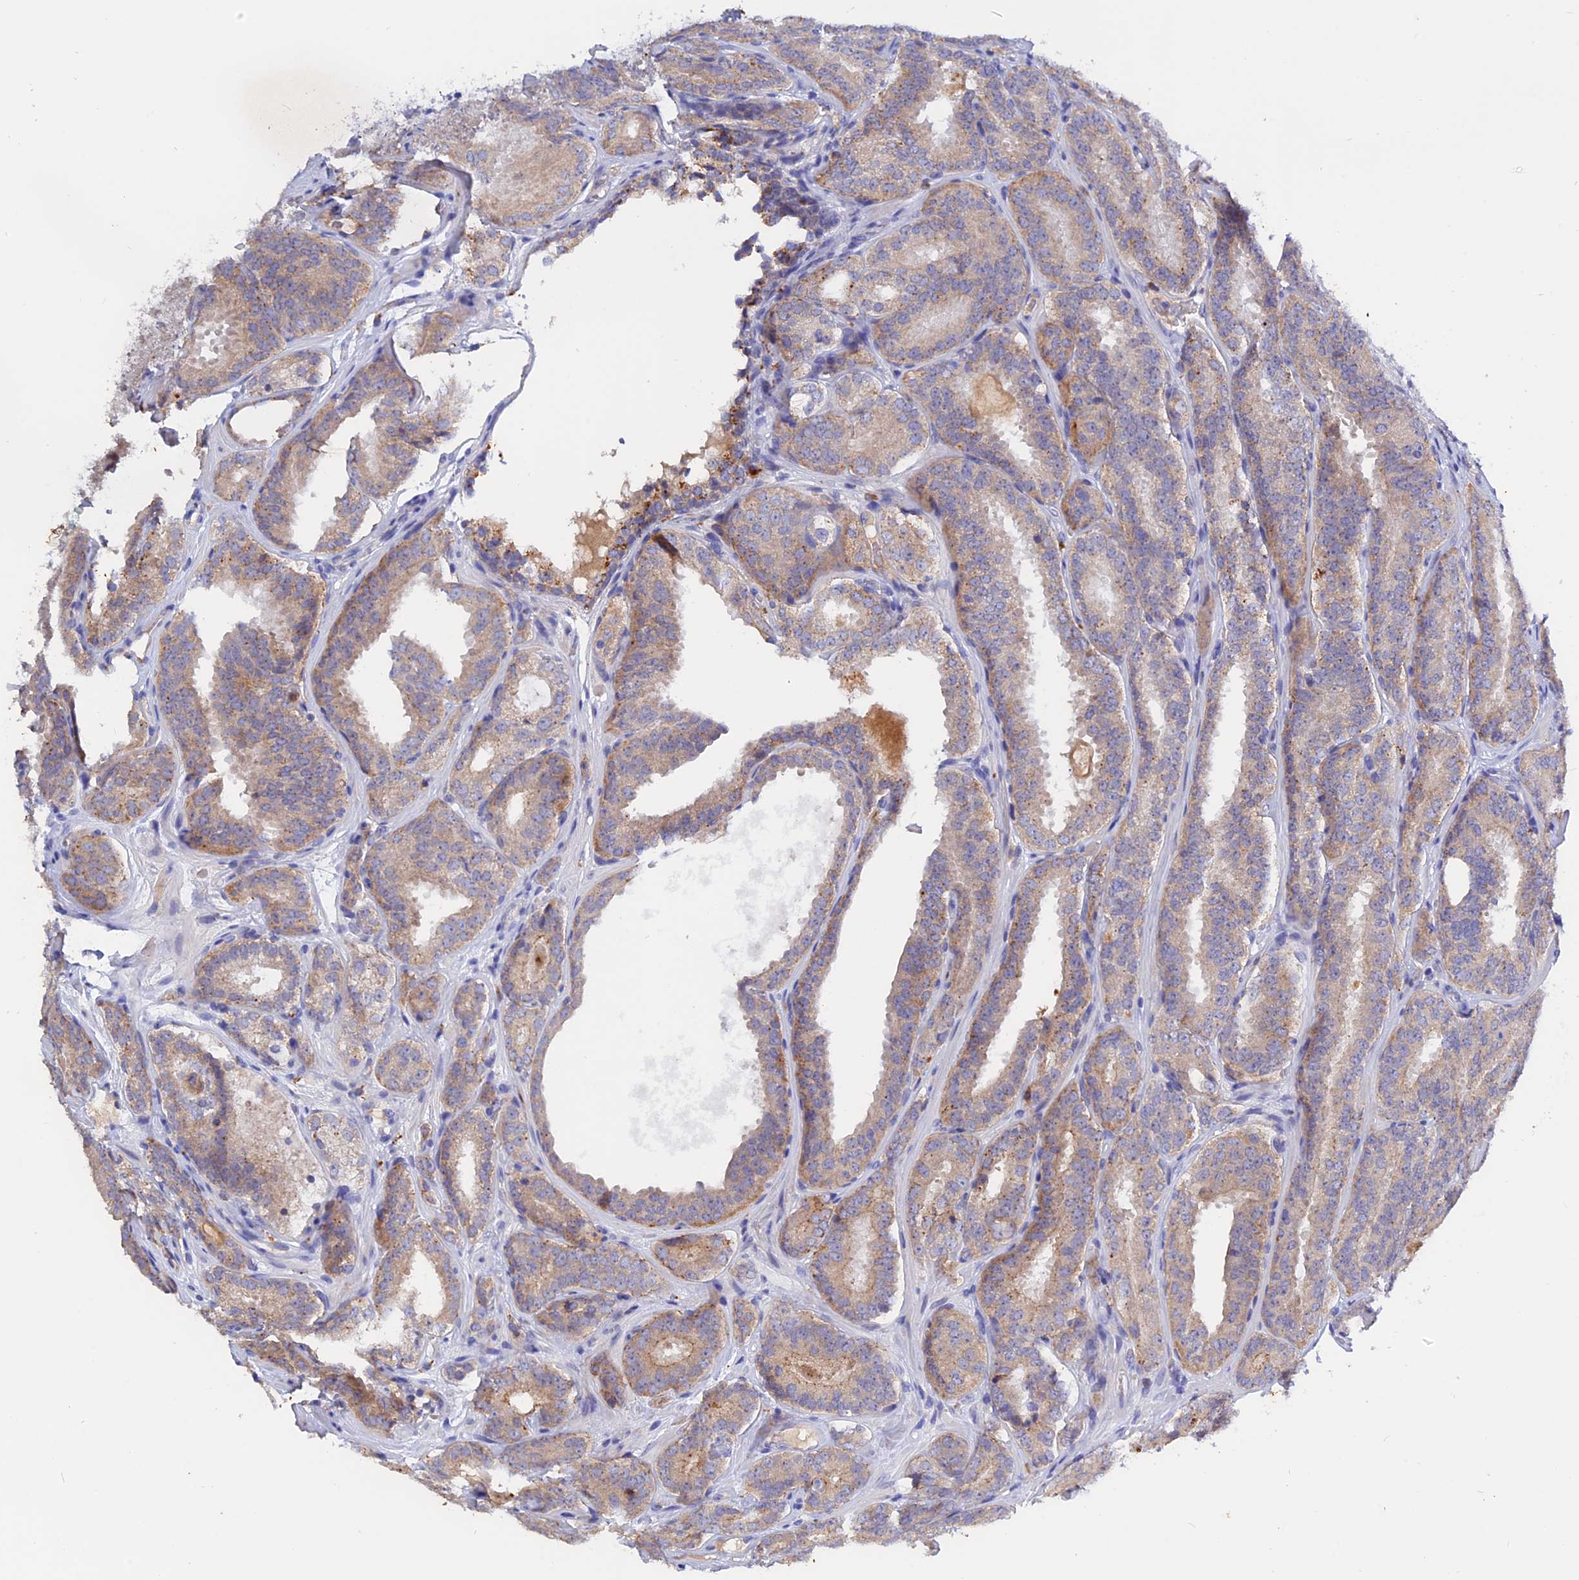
{"staining": {"intensity": "weak", "quantity": "25%-75%", "location": "cytoplasmic/membranous"}, "tissue": "prostate cancer", "cell_type": "Tumor cells", "image_type": "cancer", "snomed": [{"axis": "morphology", "description": "Adenocarcinoma, High grade"}, {"axis": "topography", "description": "Prostate"}], "caption": "Tumor cells exhibit low levels of weak cytoplasmic/membranous staining in about 25%-75% of cells in human prostate cancer.", "gene": "GK5", "patient": {"sex": "male", "age": 63}}